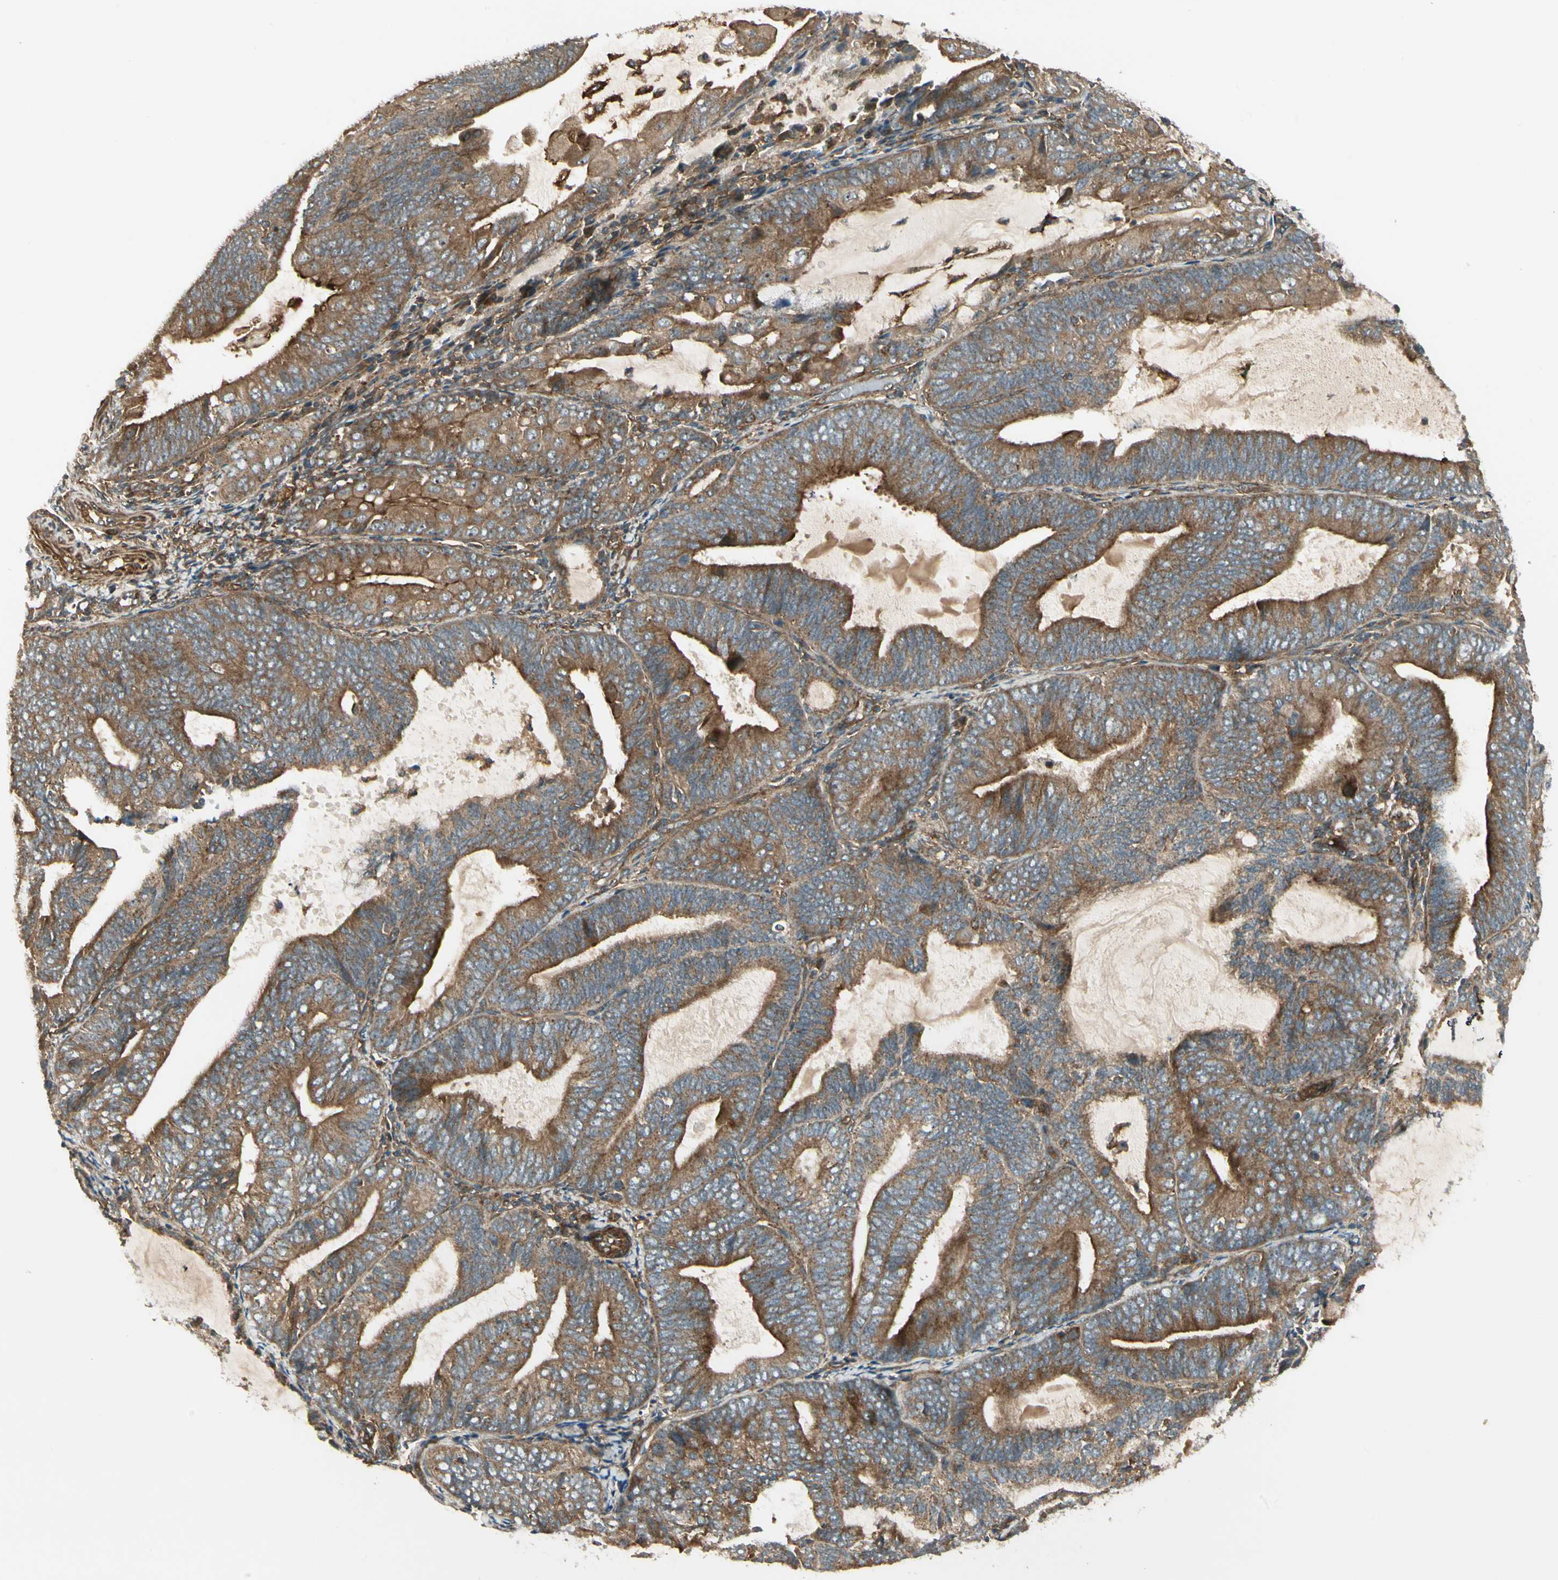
{"staining": {"intensity": "strong", "quantity": ">75%", "location": "cytoplasmic/membranous"}, "tissue": "endometrial cancer", "cell_type": "Tumor cells", "image_type": "cancer", "snomed": [{"axis": "morphology", "description": "Adenocarcinoma, NOS"}, {"axis": "topography", "description": "Endometrium"}], "caption": "The immunohistochemical stain highlights strong cytoplasmic/membranous staining in tumor cells of endometrial cancer tissue.", "gene": "FKBP15", "patient": {"sex": "female", "age": 81}}